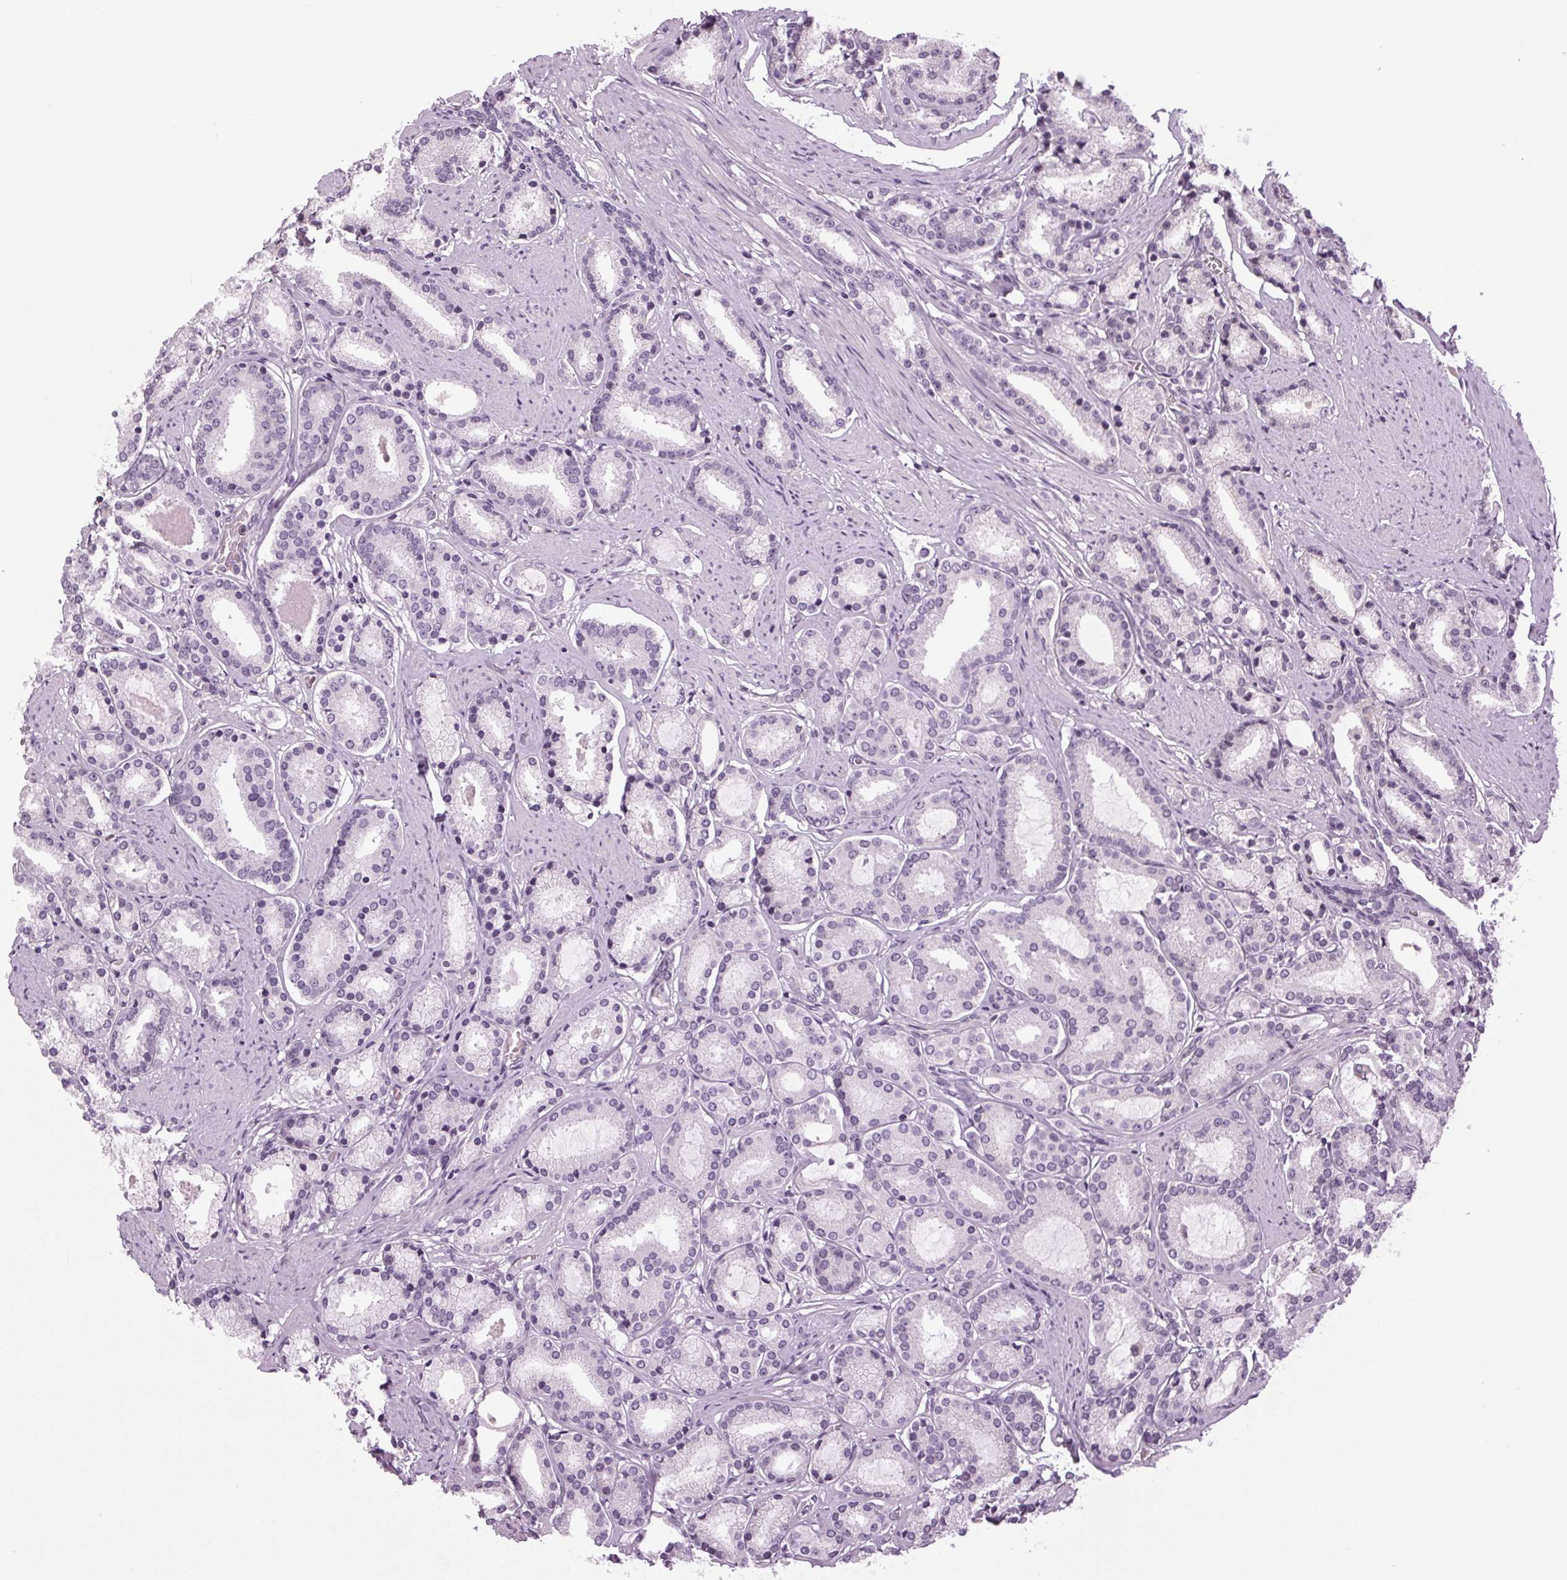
{"staining": {"intensity": "negative", "quantity": "none", "location": "none"}, "tissue": "prostate cancer", "cell_type": "Tumor cells", "image_type": "cancer", "snomed": [{"axis": "morphology", "description": "Adenocarcinoma, High grade"}, {"axis": "topography", "description": "Prostate"}], "caption": "High magnification brightfield microscopy of adenocarcinoma (high-grade) (prostate) stained with DAB (brown) and counterstained with hematoxylin (blue): tumor cells show no significant expression.", "gene": "DNAH12", "patient": {"sex": "male", "age": 63}}